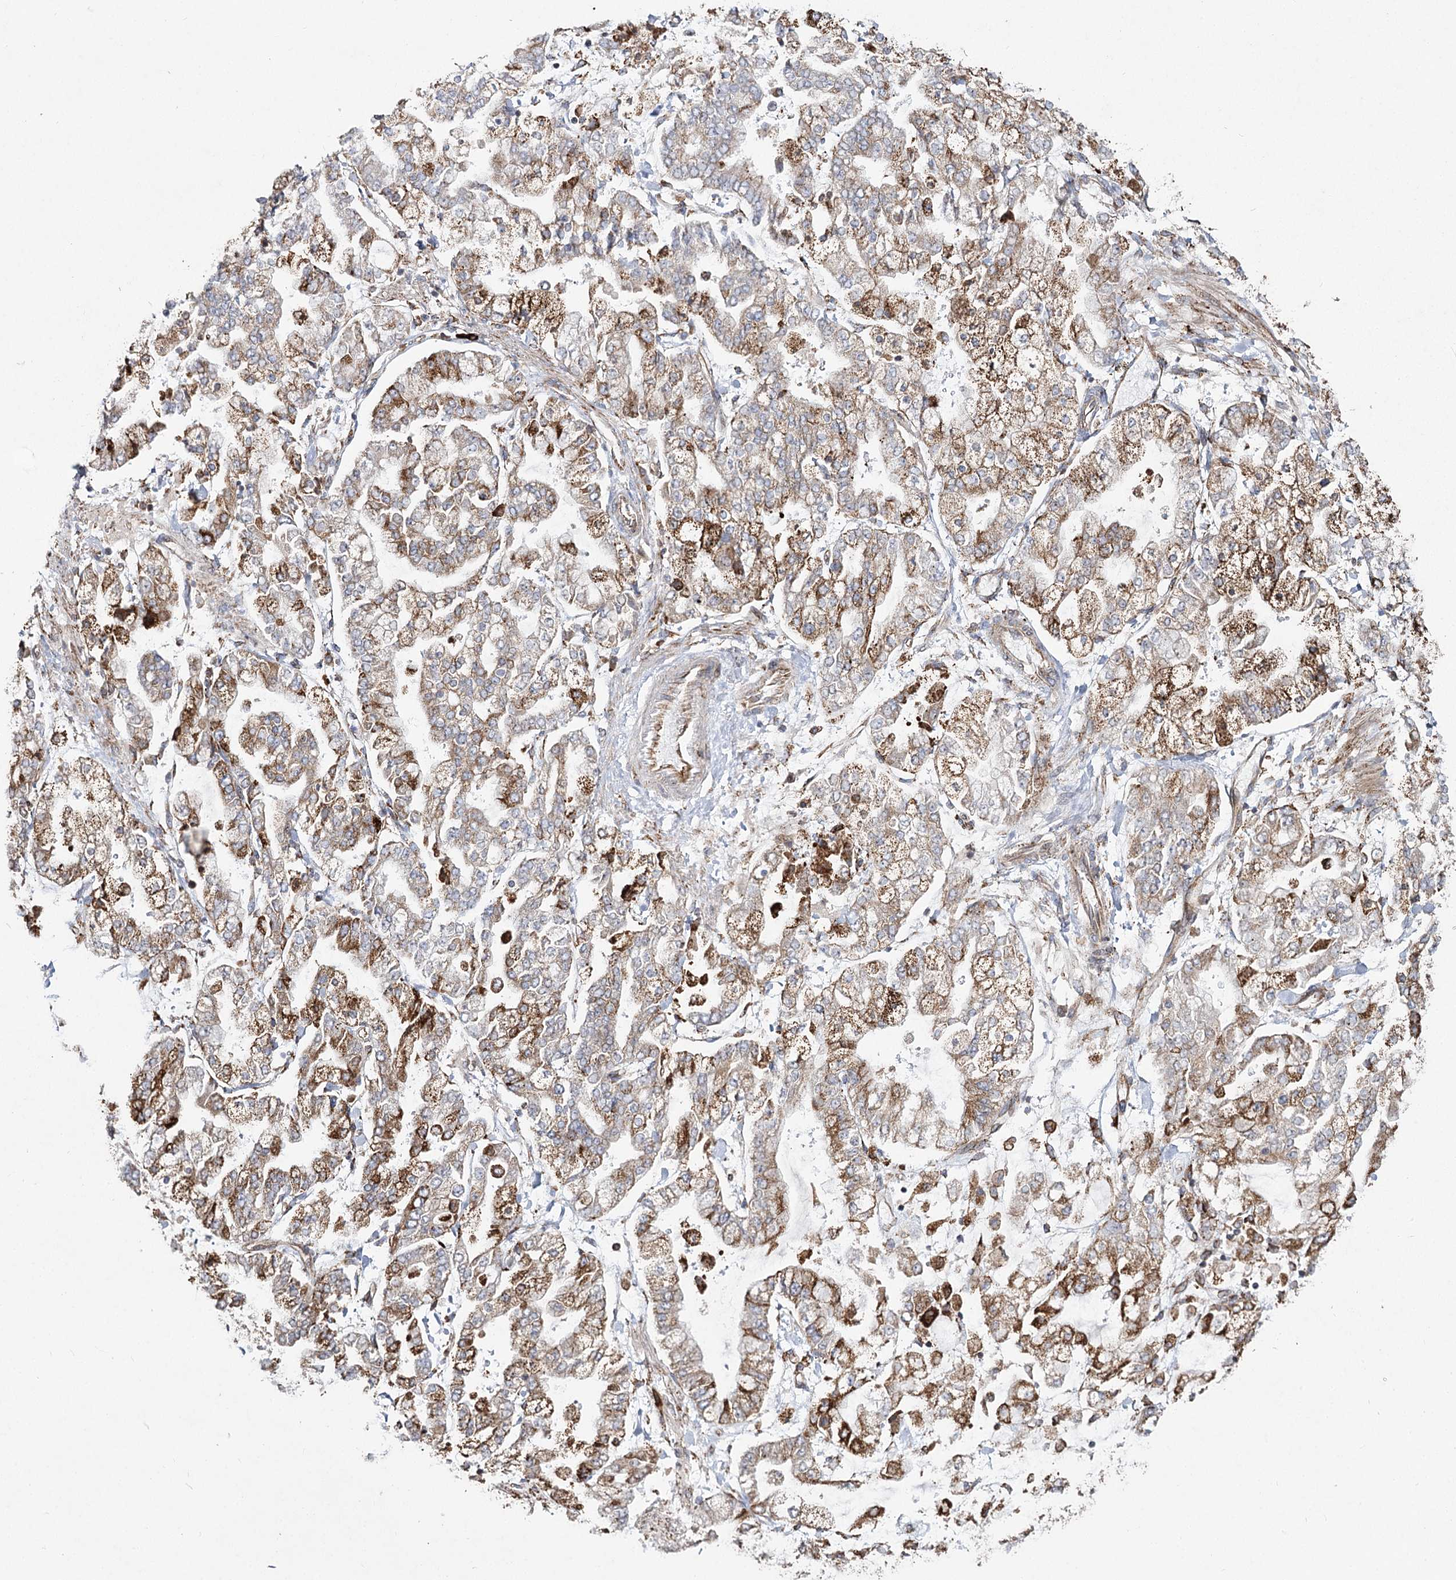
{"staining": {"intensity": "moderate", "quantity": ">75%", "location": "cytoplasmic/membranous"}, "tissue": "stomach cancer", "cell_type": "Tumor cells", "image_type": "cancer", "snomed": [{"axis": "morphology", "description": "Normal tissue, NOS"}, {"axis": "morphology", "description": "Adenocarcinoma, NOS"}, {"axis": "topography", "description": "Stomach, upper"}, {"axis": "topography", "description": "Stomach"}], "caption": "Immunohistochemistry (IHC) (DAB) staining of human stomach cancer (adenocarcinoma) reveals moderate cytoplasmic/membranous protein staining in approximately >75% of tumor cells.", "gene": "NHLRC2", "patient": {"sex": "male", "age": 76}}